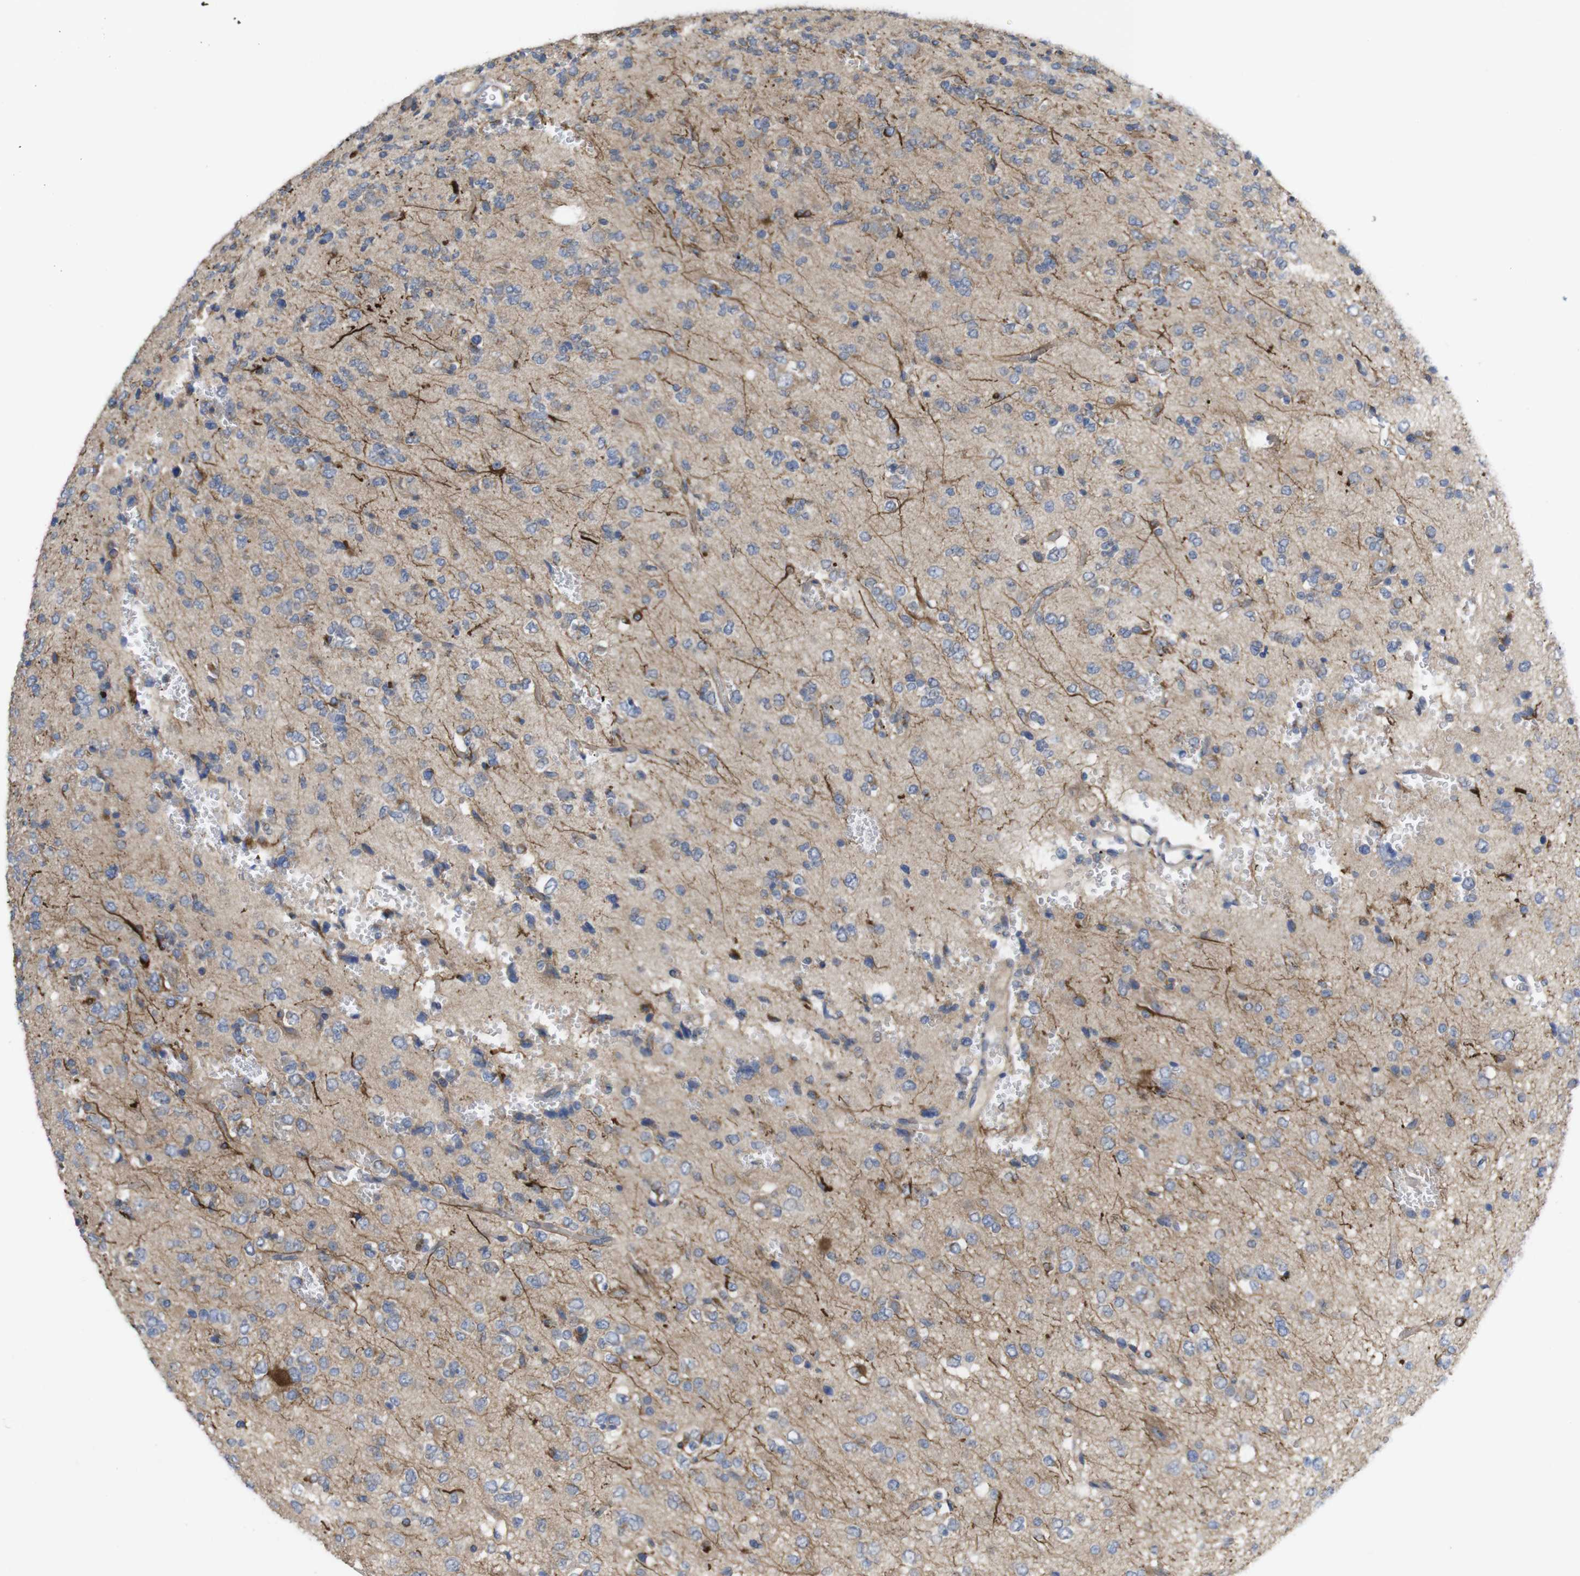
{"staining": {"intensity": "moderate", "quantity": "<25%", "location": "cytoplasmic/membranous"}, "tissue": "glioma", "cell_type": "Tumor cells", "image_type": "cancer", "snomed": [{"axis": "morphology", "description": "Glioma, malignant, Low grade"}, {"axis": "topography", "description": "Brain"}], "caption": "The immunohistochemical stain highlights moderate cytoplasmic/membranous expression in tumor cells of malignant glioma (low-grade) tissue. (brown staining indicates protein expression, while blue staining denotes nuclei).", "gene": "KIDINS220", "patient": {"sex": "male", "age": 38}}